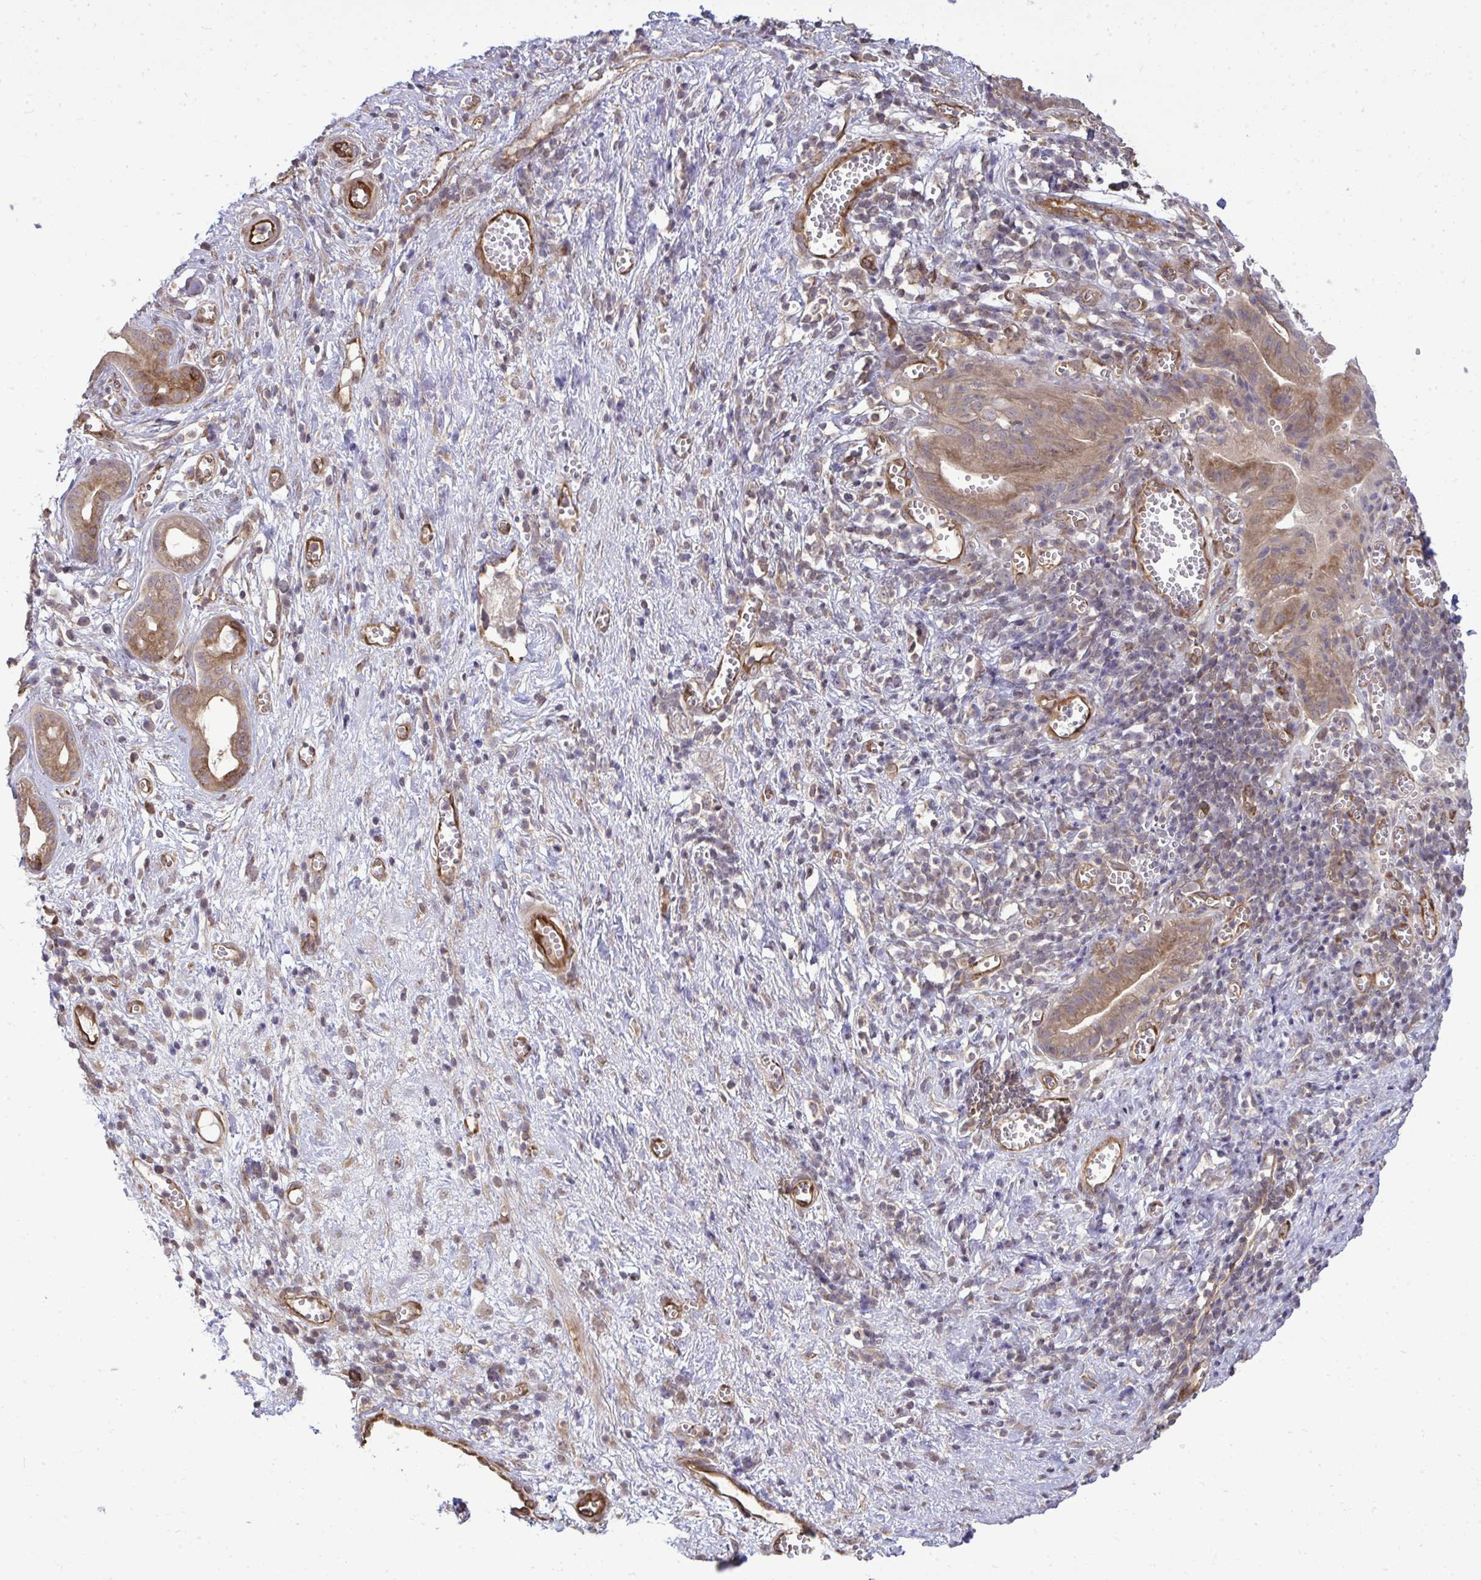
{"staining": {"intensity": "moderate", "quantity": ">75%", "location": "cytoplasmic/membranous"}, "tissue": "pancreatic cancer", "cell_type": "Tumor cells", "image_type": "cancer", "snomed": [{"axis": "morphology", "description": "Adenocarcinoma, NOS"}, {"axis": "topography", "description": "Pancreas"}], "caption": "A high-resolution photomicrograph shows immunohistochemistry (IHC) staining of pancreatic cancer, which shows moderate cytoplasmic/membranous positivity in approximately >75% of tumor cells.", "gene": "FUT10", "patient": {"sex": "female", "age": 73}}